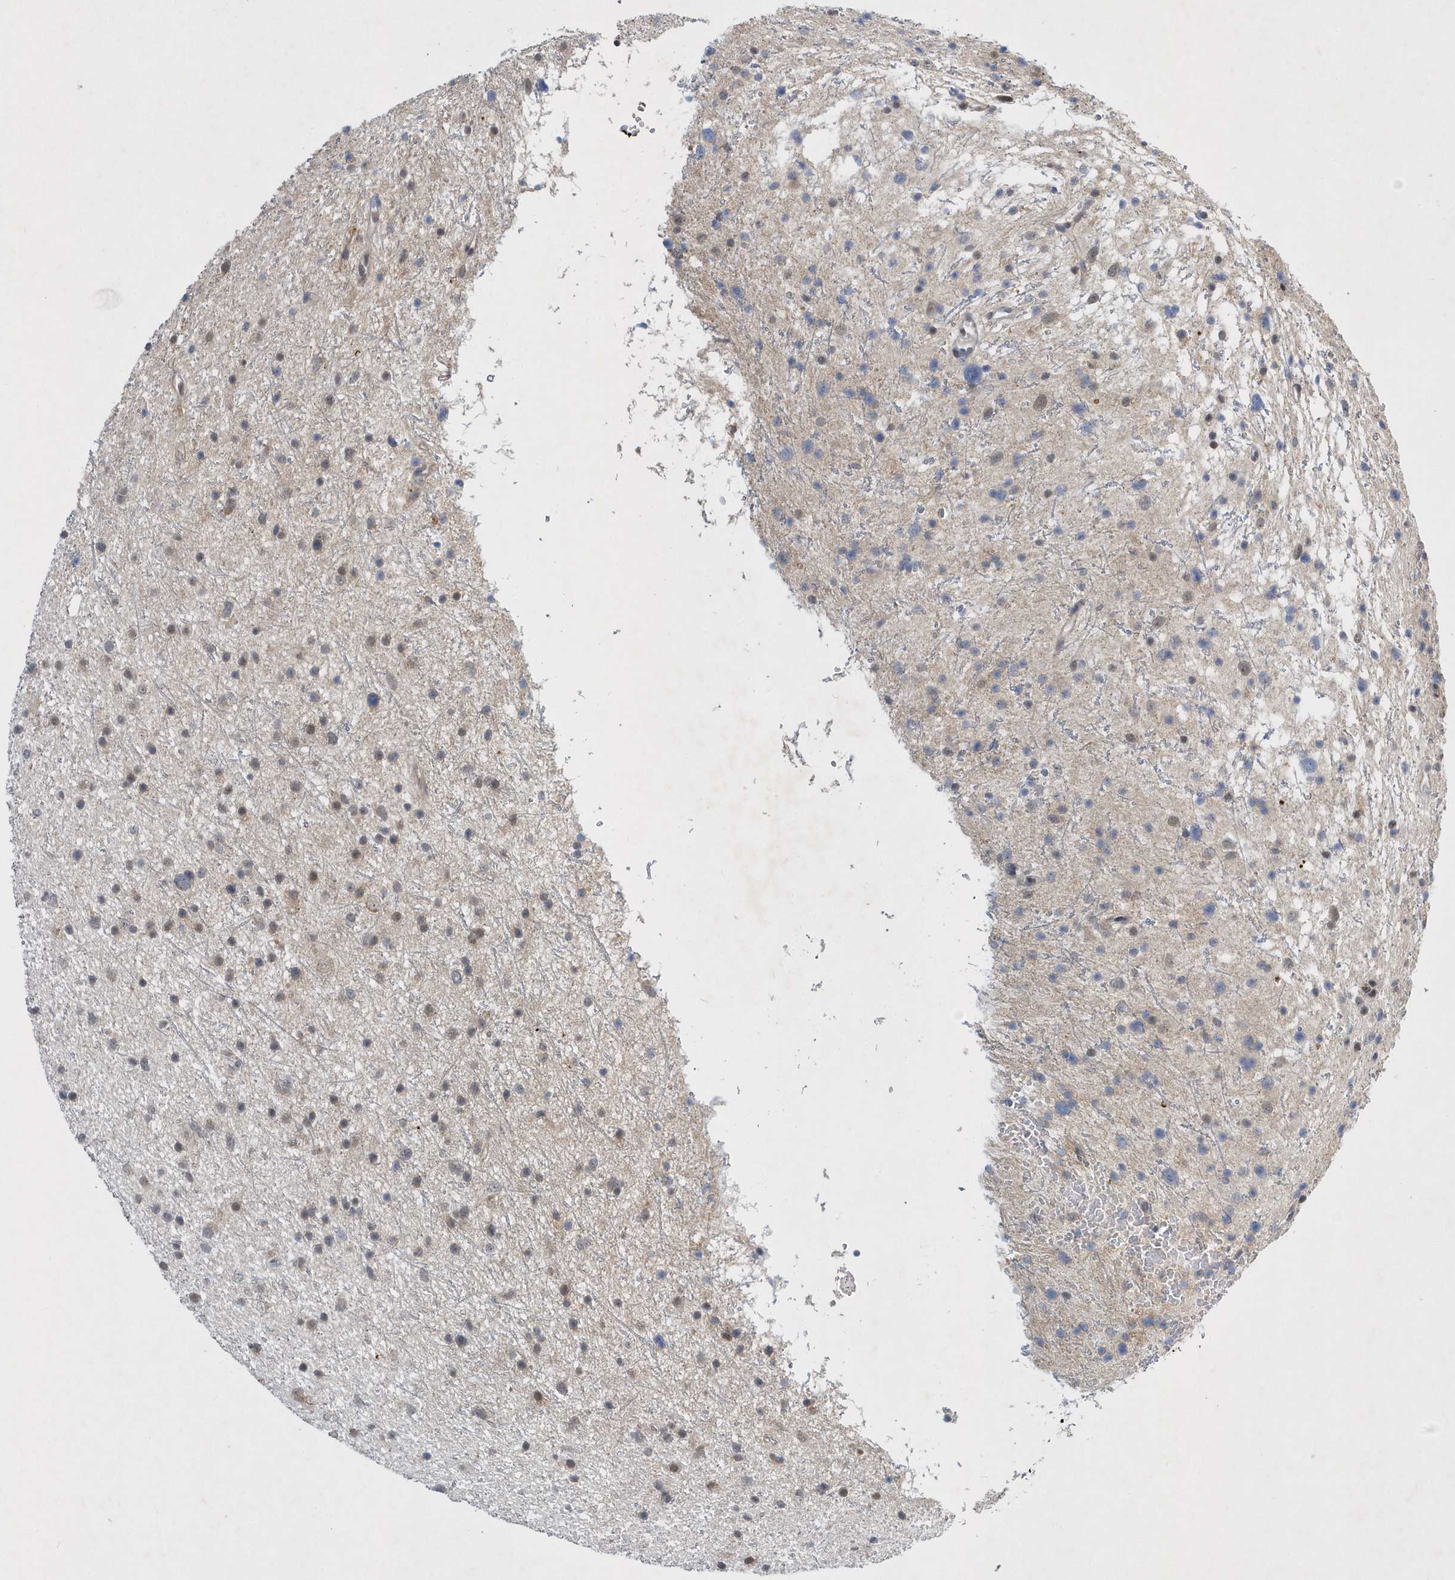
{"staining": {"intensity": "weak", "quantity": "25%-75%", "location": "cytoplasmic/membranous,nuclear"}, "tissue": "glioma", "cell_type": "Tumor cells", "image_type": "cancer", "snomed": [{"axis": "morphology", "description": "Glioma, malignant, Low grade"}, {"axis": "topography", "description": "Cerebral cortex"}], "caption": "Immunohistochemistry (DAB (3,3'-diaminobenzidine)) staining of malignant glioma (low-grade) displays weak cytoplasmic/membranous and nuclear protein positivity in approximately 25%-75% of tumor cells.", "gene": "FAM217A", "patient": {"sex": "female", "age": 39}}